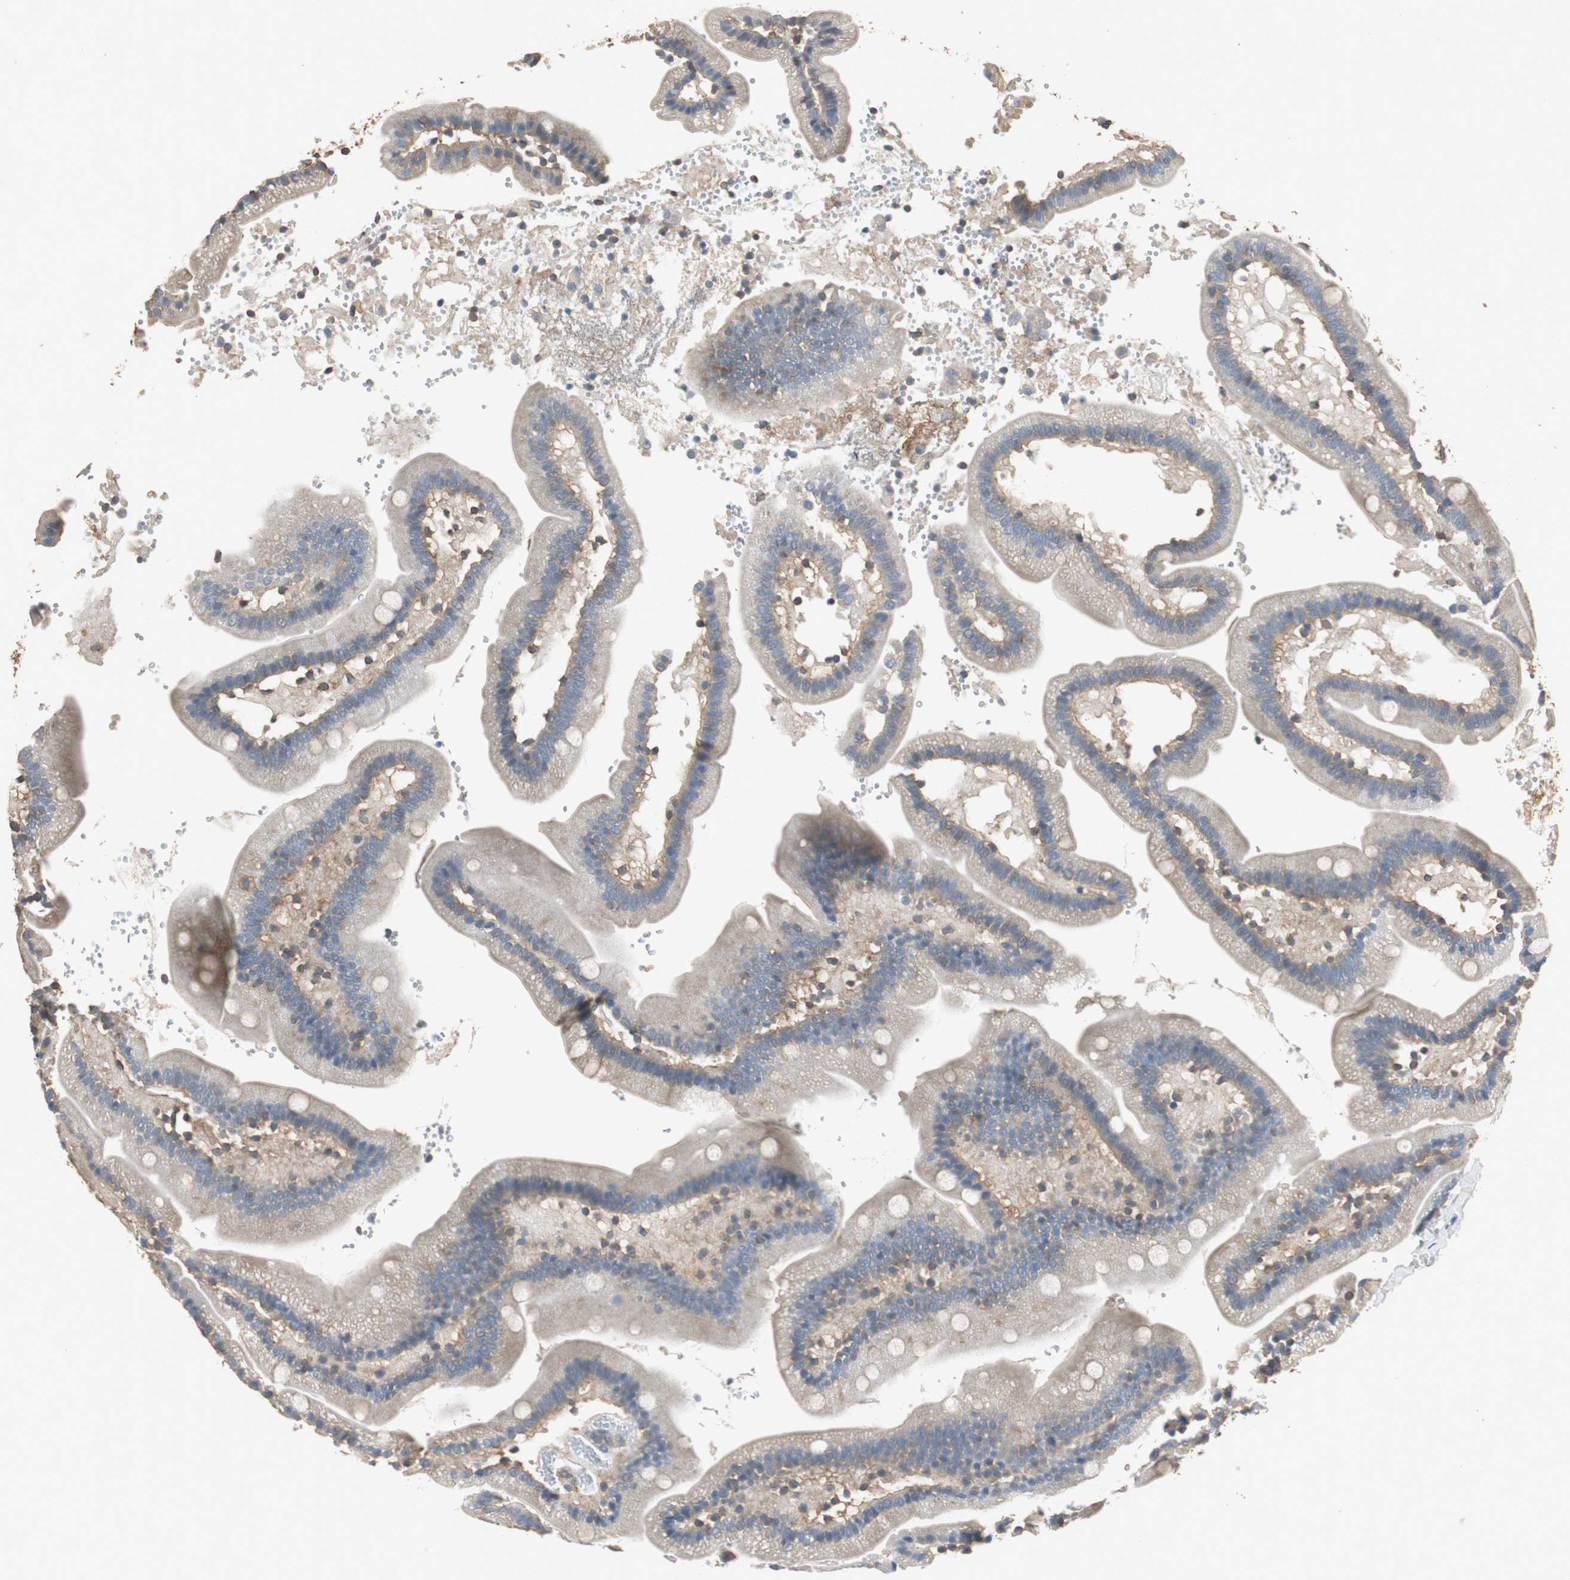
{"staining": {"intensity": "negative", "quantity": "none", "location": "none"}, "tissue": "duodenum", "cell_type": "Glandular cells", "image_type": "normal", "snomed": [{"axis": "morphology", "description": "Normal tissue, NOS"}, {"axis": "topography", "description": "Duodenum"}], "caption": "Immunohistochemistry of unremarkable duodenum exhibits no staining in glandular cells.", "gene": "TNFRSF14", "patient": {"sex": "male", "age": 66}}